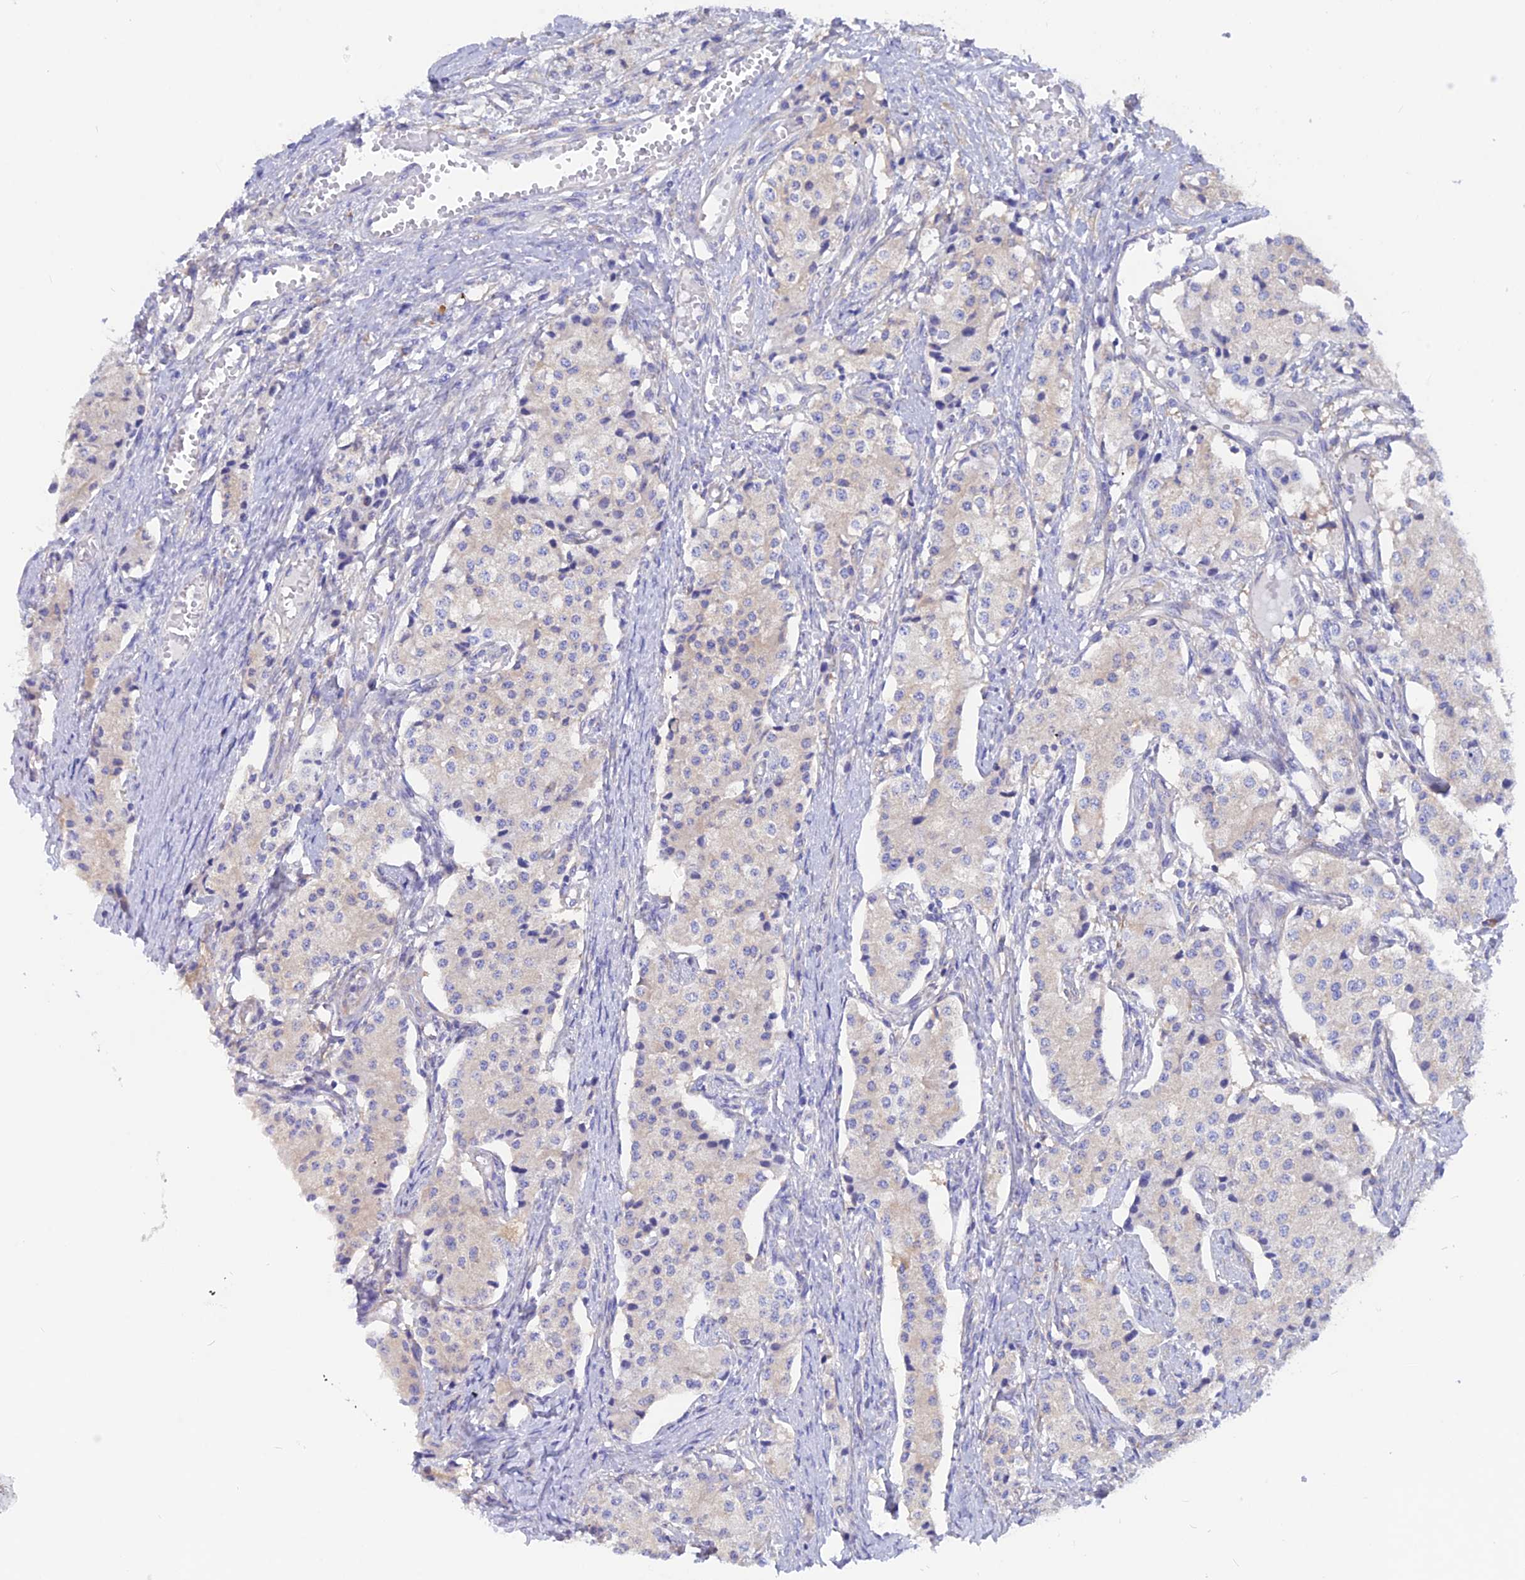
{"staining": {"intensity": "negative", "quantity": "none", "location": "none"}, "tissue": "carcinoid", "cell_type": "Tumor cells", "image_type": "cancer", "snomed": [{"axis": "morphology", "description": "Carcinoid, malignant, NOS"}, {"axis": "topography", "description": "Colon"}], "caption": "This is an IHC image of human carcinoid. There is no staining in tumor cells.", "gene": "LZTFL1", "patient": {"sex": "female", "age": 52}}